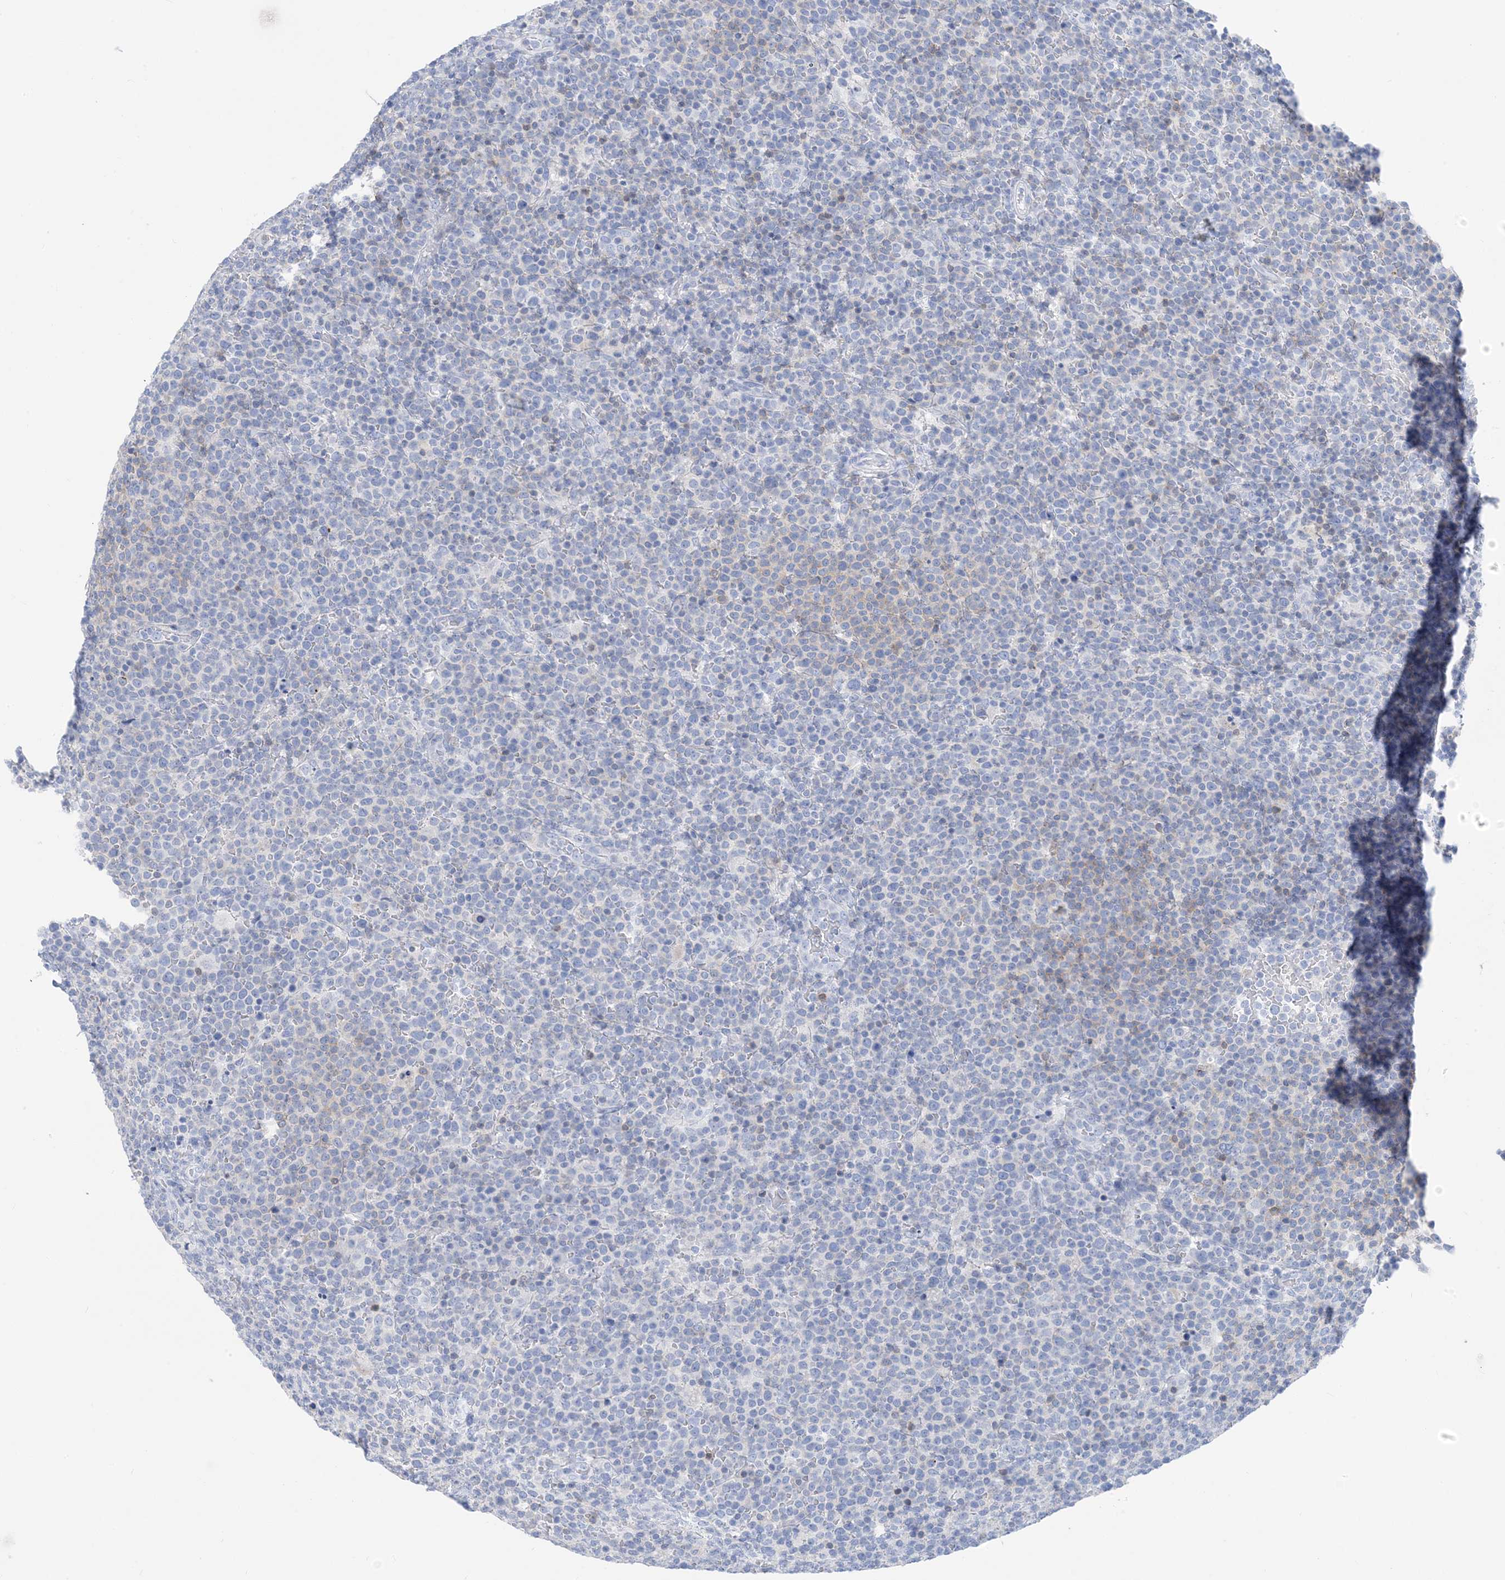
{"staining": {"intensity": "negative", "quantity": "none", "location": "none"}, "tissue": "lymphoma", "cell_type": "Tumor cells", "image_type": "cancer", "snomed": [{"axis": "morphology", "description": "Malignant lymphoma, non-Hodgkin's type, High grade"}, {"axis": "topography", "description": "Lymph node"}], "caption": "High magnification brightfield microscopy of lymphoma stained with DAB (brown) and counterstained with hematoxylin (blue): tumor cells show no significant expression.", "gene": "SH3YL1", "patient": {"sex": "male", "age": 61}}